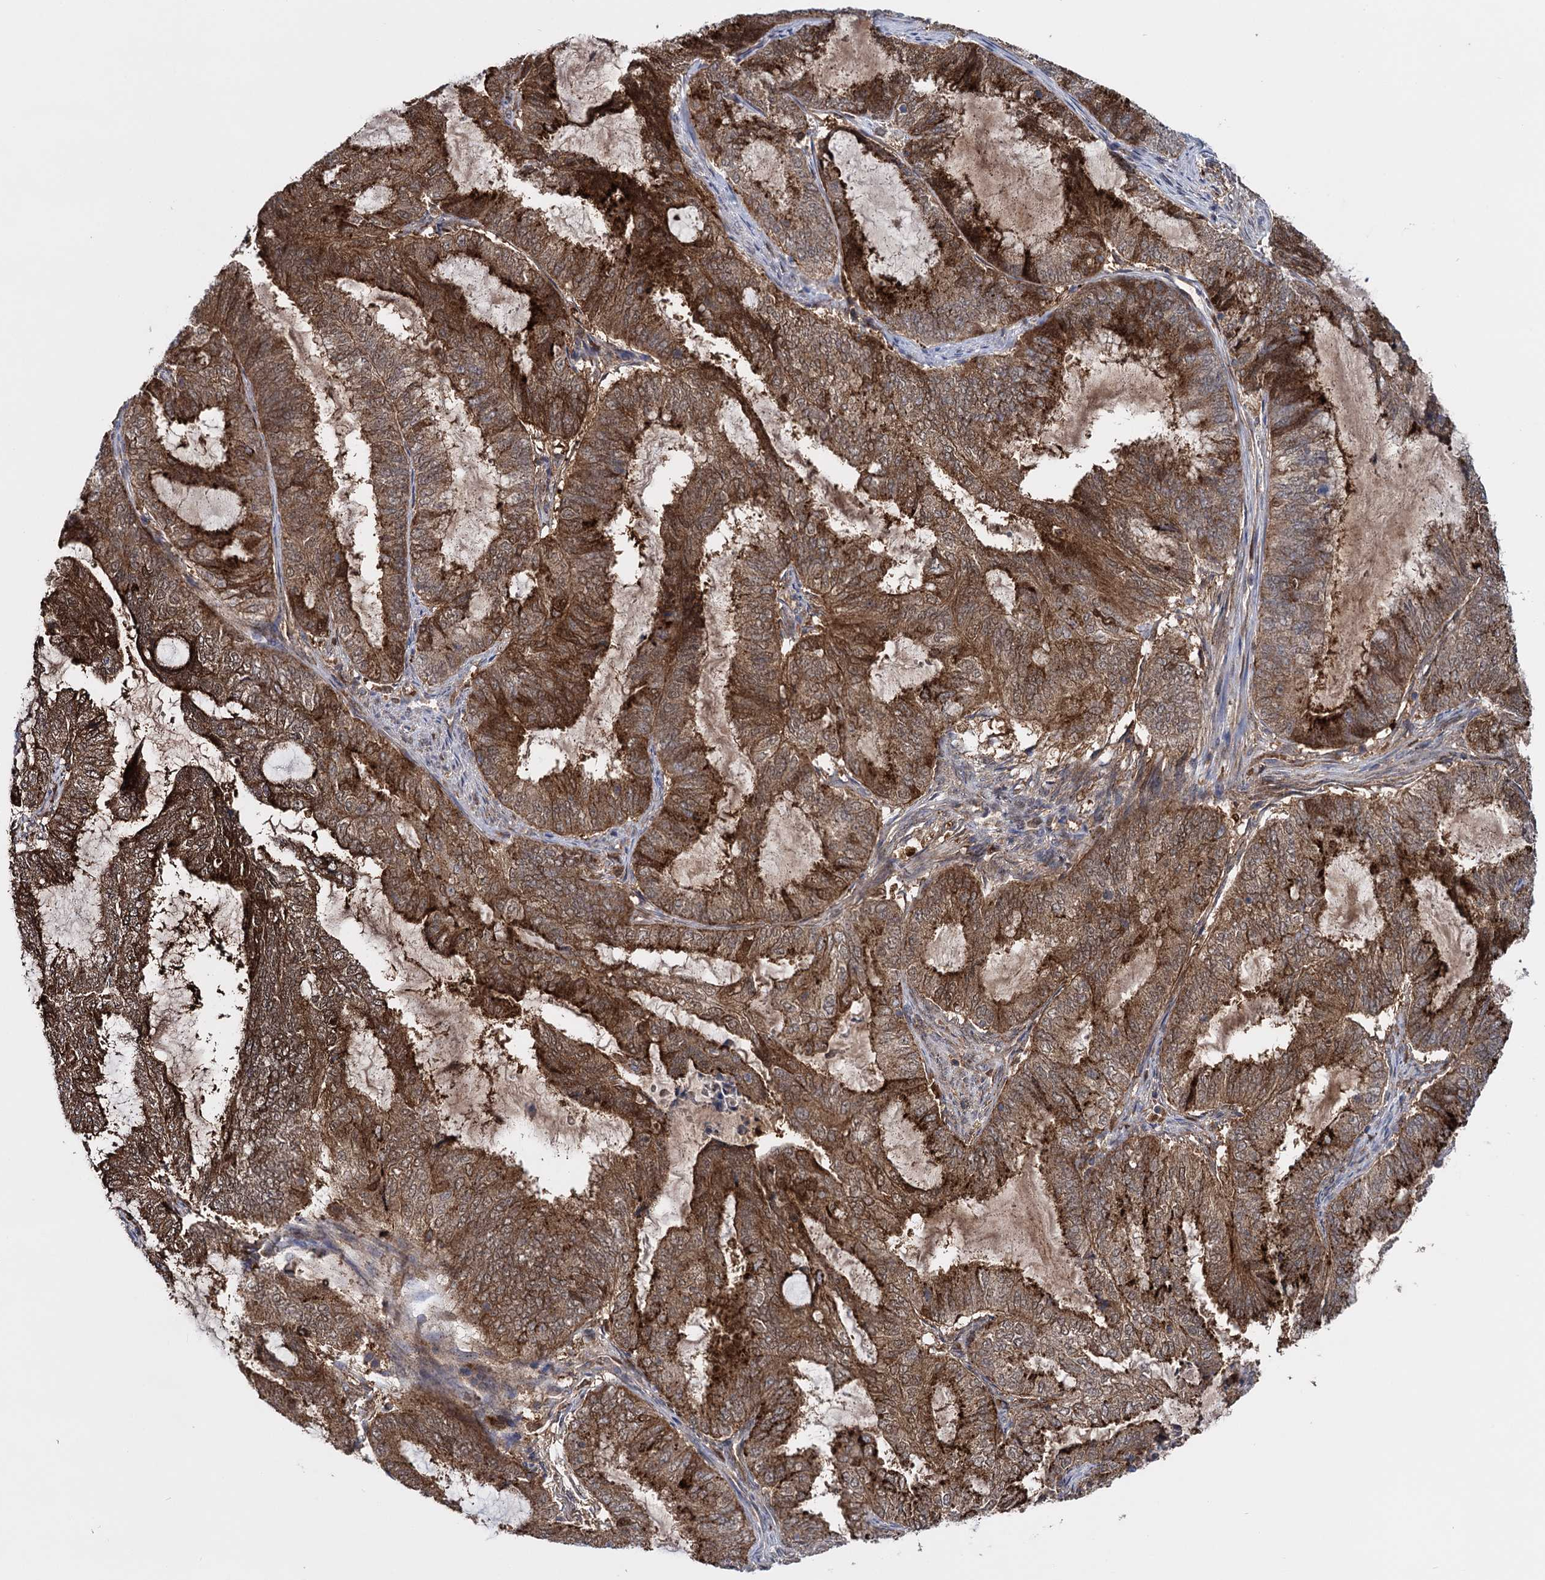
{"staining": {"intensity": "strong", "quantity": ">75%", "location": "cytoplasmic/membranous"}, "tissue": "endometrial cancer", "cell_type": "Tumor cells", "image_type": "cancer", "snomed": [{"axis": "morphology", "description": "Adenocarcinoma, NOS"}, {"axis": "topography", "description": "Endometrium"}], "caption": "Endometrial cancer (adenocarcinoma) tissue demonstrates strong cytoplasmic/membranous staining in about >75% of tumor cells, visualized by immunohistochemistry.", "gene": "GLO1", "patient": {"sex": "female", "age": 51}}